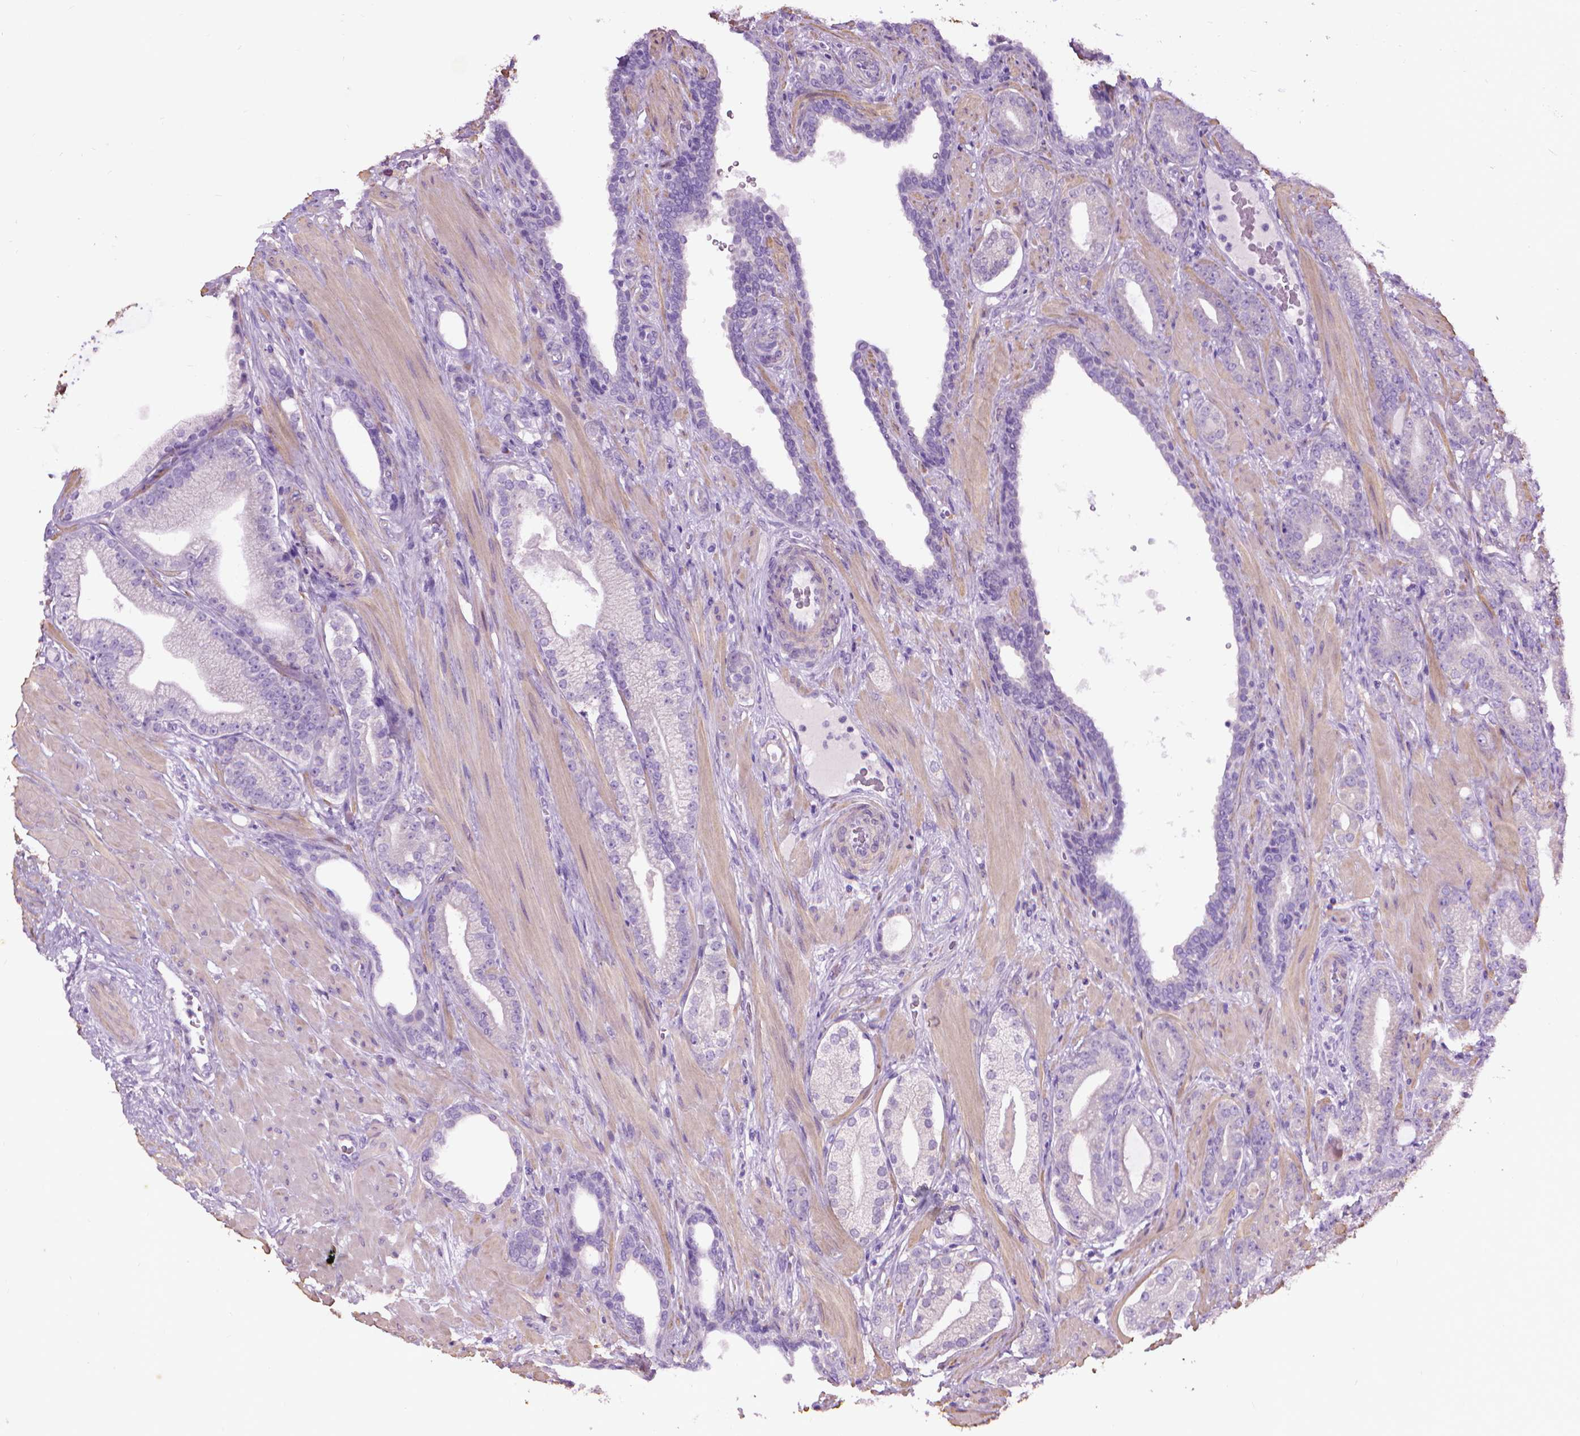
{"staining": {"intensity": "negative", "quantity": "none", "location": "none"}, "tissue": "prostate cancer", "cell_type": "Tumor cells", "image_type": "cancer", "snomed": [{"axis": "morphology", "description": "Adenocarcinoma, Low grade"}, {"axis": "topography", "description": "Prostate"}], "caption": "Prostate low-grade adenocarcinoma stained for a protein using immunohistochemistry (IHC) exhibits no positivity tumor cells.", "gene": "AQP10", "patient": {"sex": "male", "age": 57}}